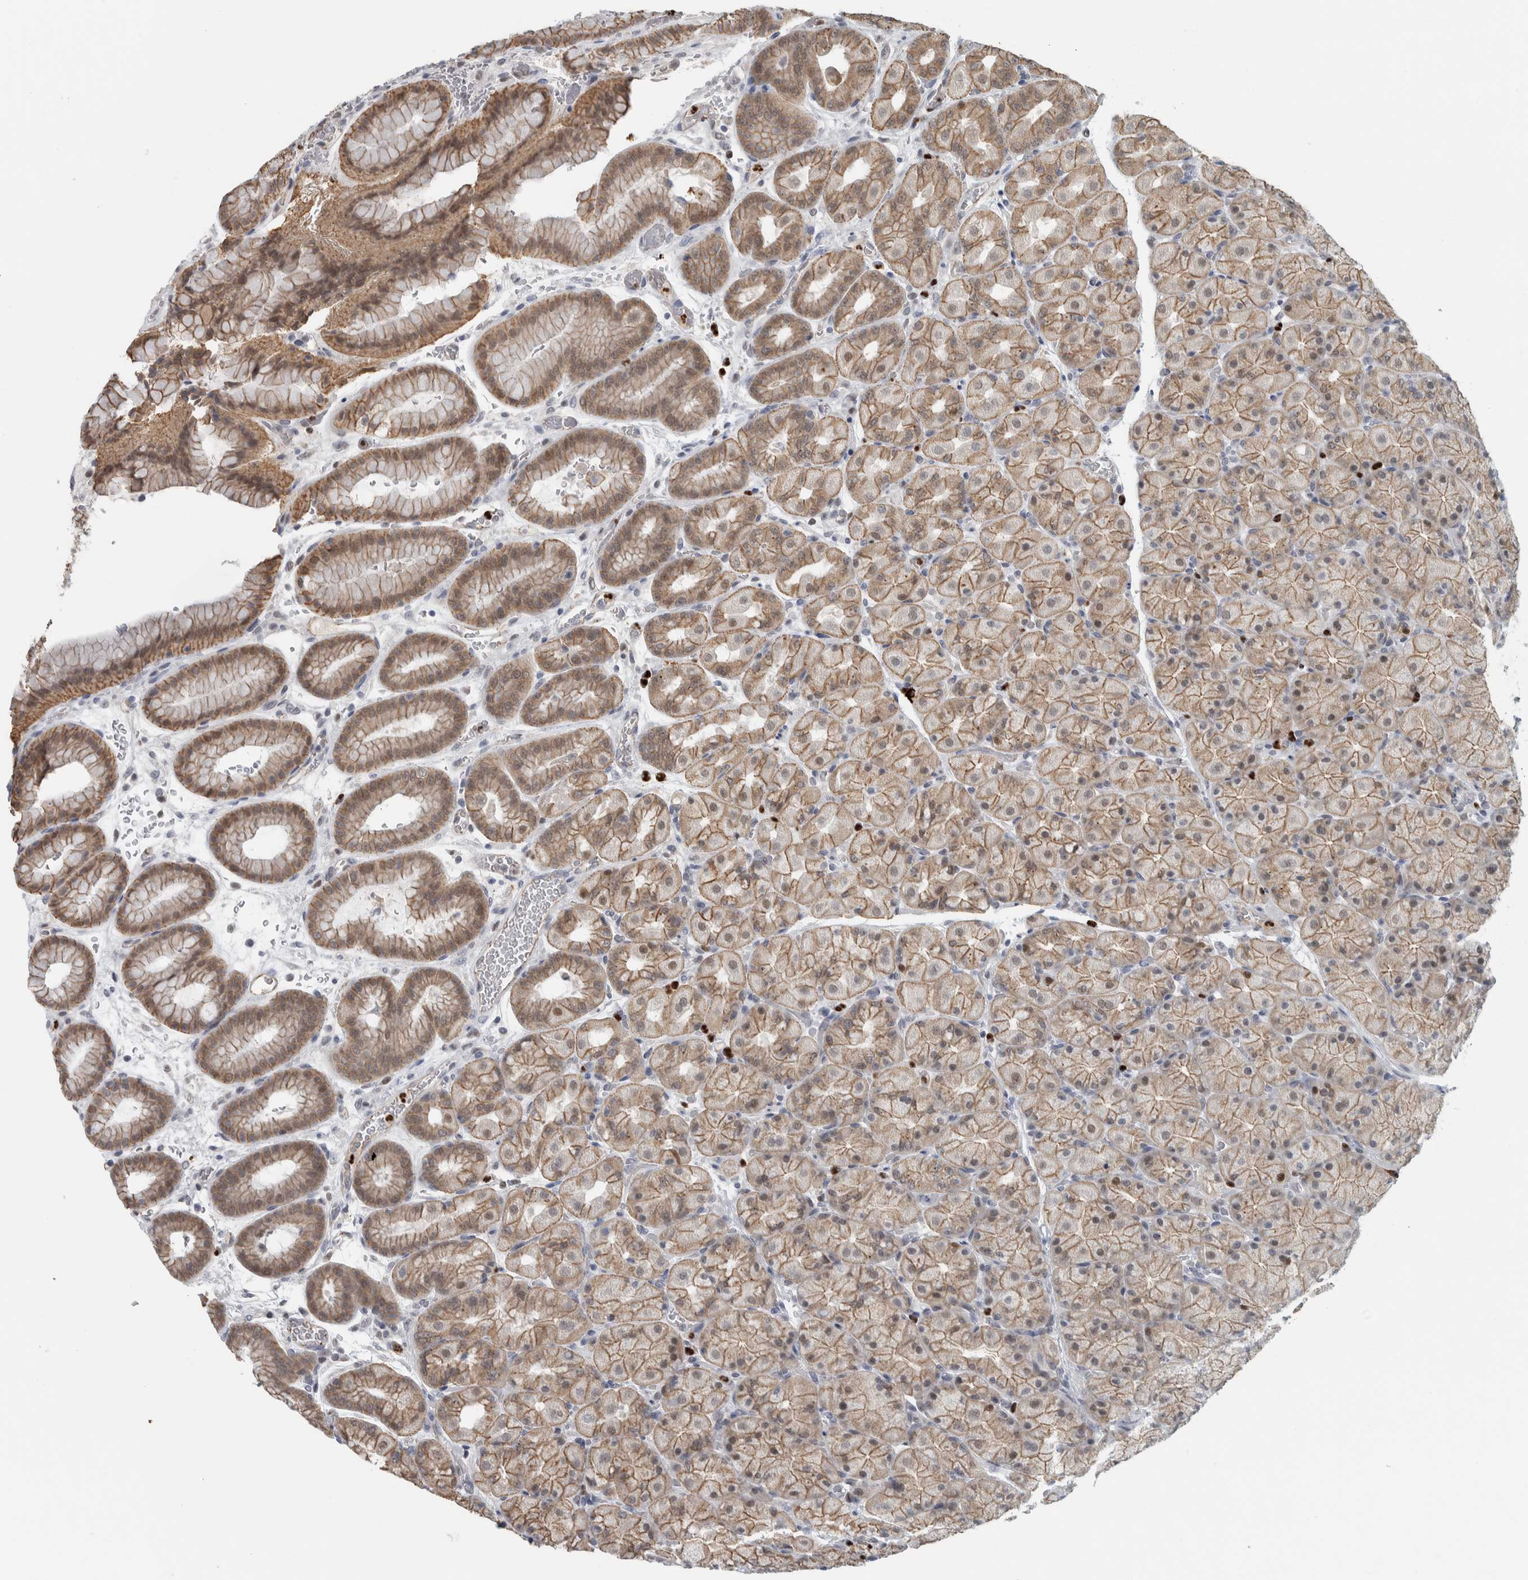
{"staining": {"intensity": "moderate", "quantity": ">75%", "location": "cytoplasmic/membranous,nuclear"}, "tissue": "stomach", "cell_type": "Glandular cells", "image_type": "normal", "snomed": [{"axis": "morphology", "description": "Normal tissue, NOS"}, {"axis": "morphology", "description": "Carcinoid, malignant, NOS"}, {"axis": "topography", "description": "Stomach, upper"}], "caption": "Immunohistochemistry (IHC) (DAB (3,3'-diaminobenzidine)) staining of unremarkable human stomach demonstrates moderate cytoplasmic/membranous,nuclear protein staining in about >75% of glandular cells. The protein is stained brown, and the nuclei are stained in blue (DAB IHC with brightfield microscopy, high magnification).", "gene": "ADPRM", "patient": {"sex": "male", "age": 39}}